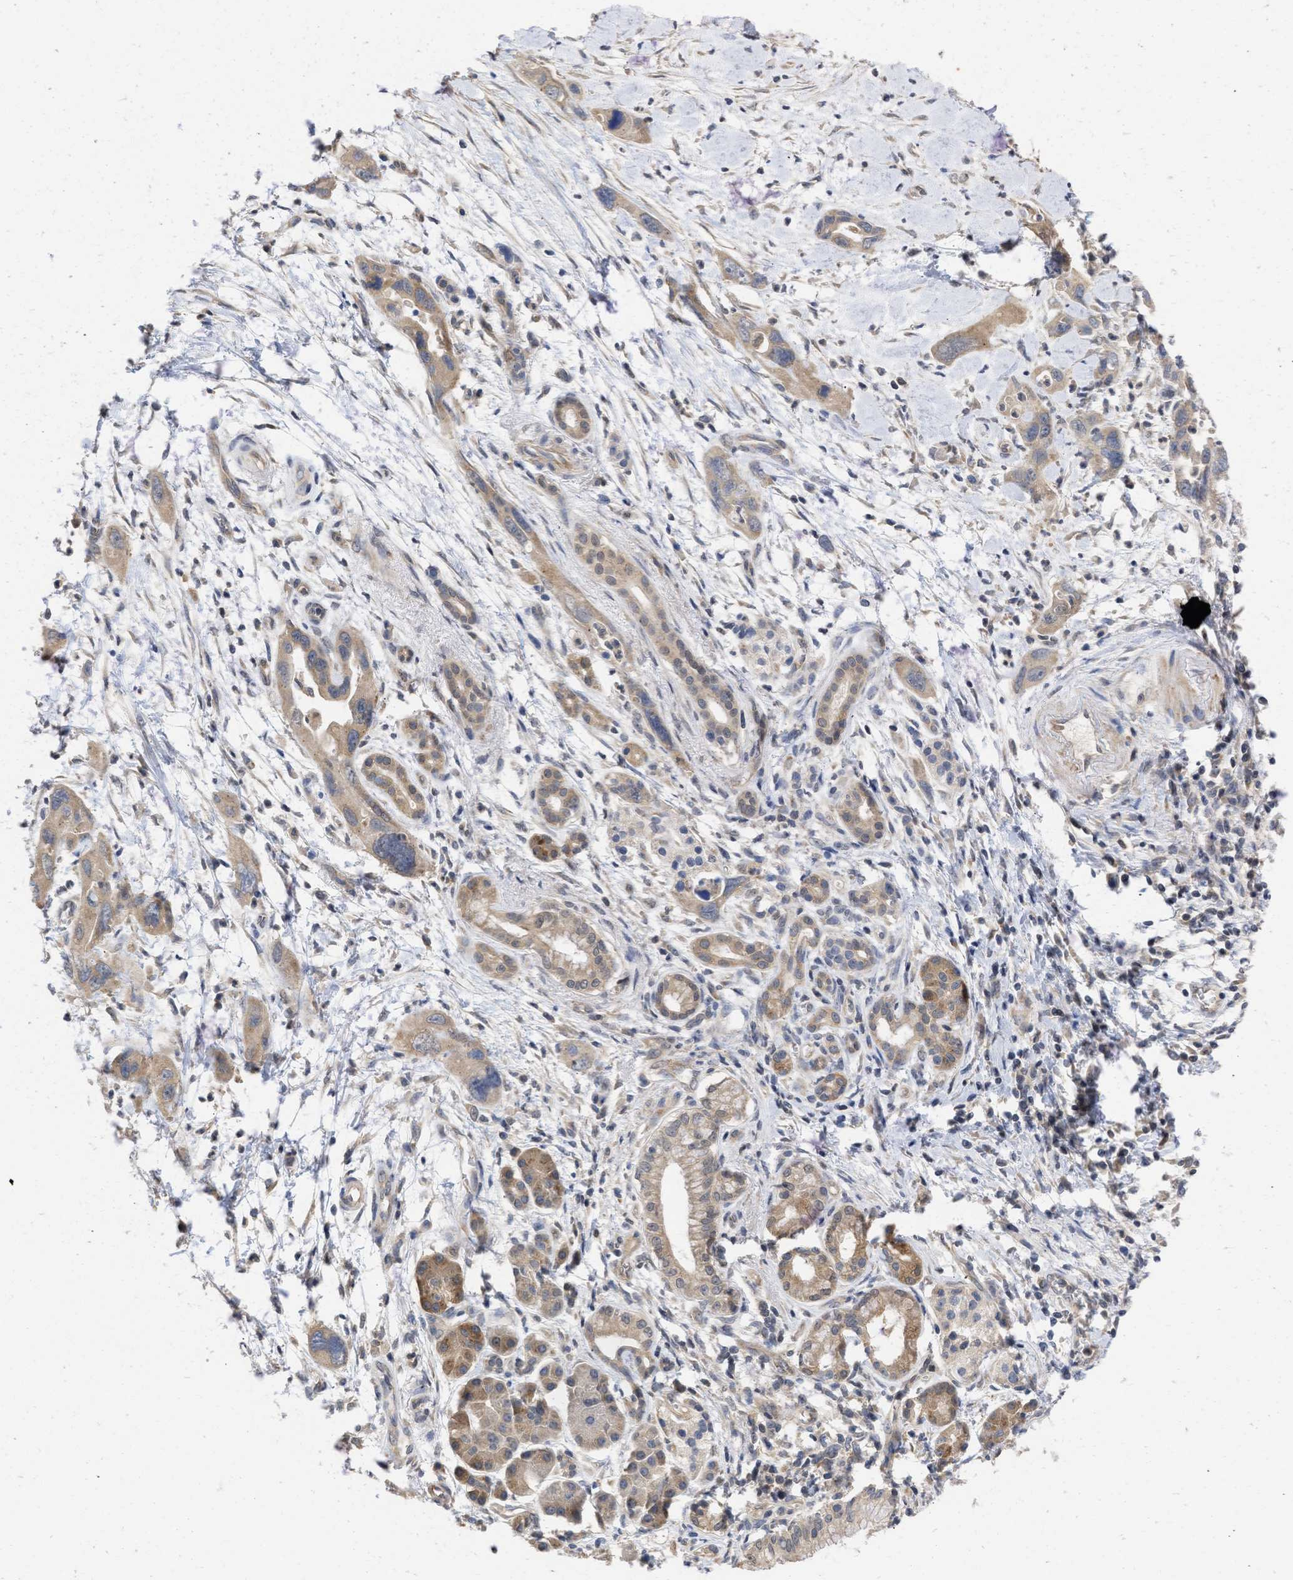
{"staining": {"intensity": "weak", "quantity": ">75%", "location": "cytoplasmic/membranous"}, "tissue": "pancreatic cancer", "cell_type": "Tumor cells", "image_type": "cancer", "snomed": [{"axis": "morphology", "description": "Adenocarcinoma, NOS"}, {"axis": "topography", "description": "Pancreas"}], "caption": "Protein positivity by immunohistochemistry (IHC) displays weak cytoplasmic/membranous expression in about >75% of tumor cells in adenocarcinoma (pancreatic). Nuclei are stained in blue.", "gene": "MAP2K3", "patient": {"sex": "female", "age": 70}}